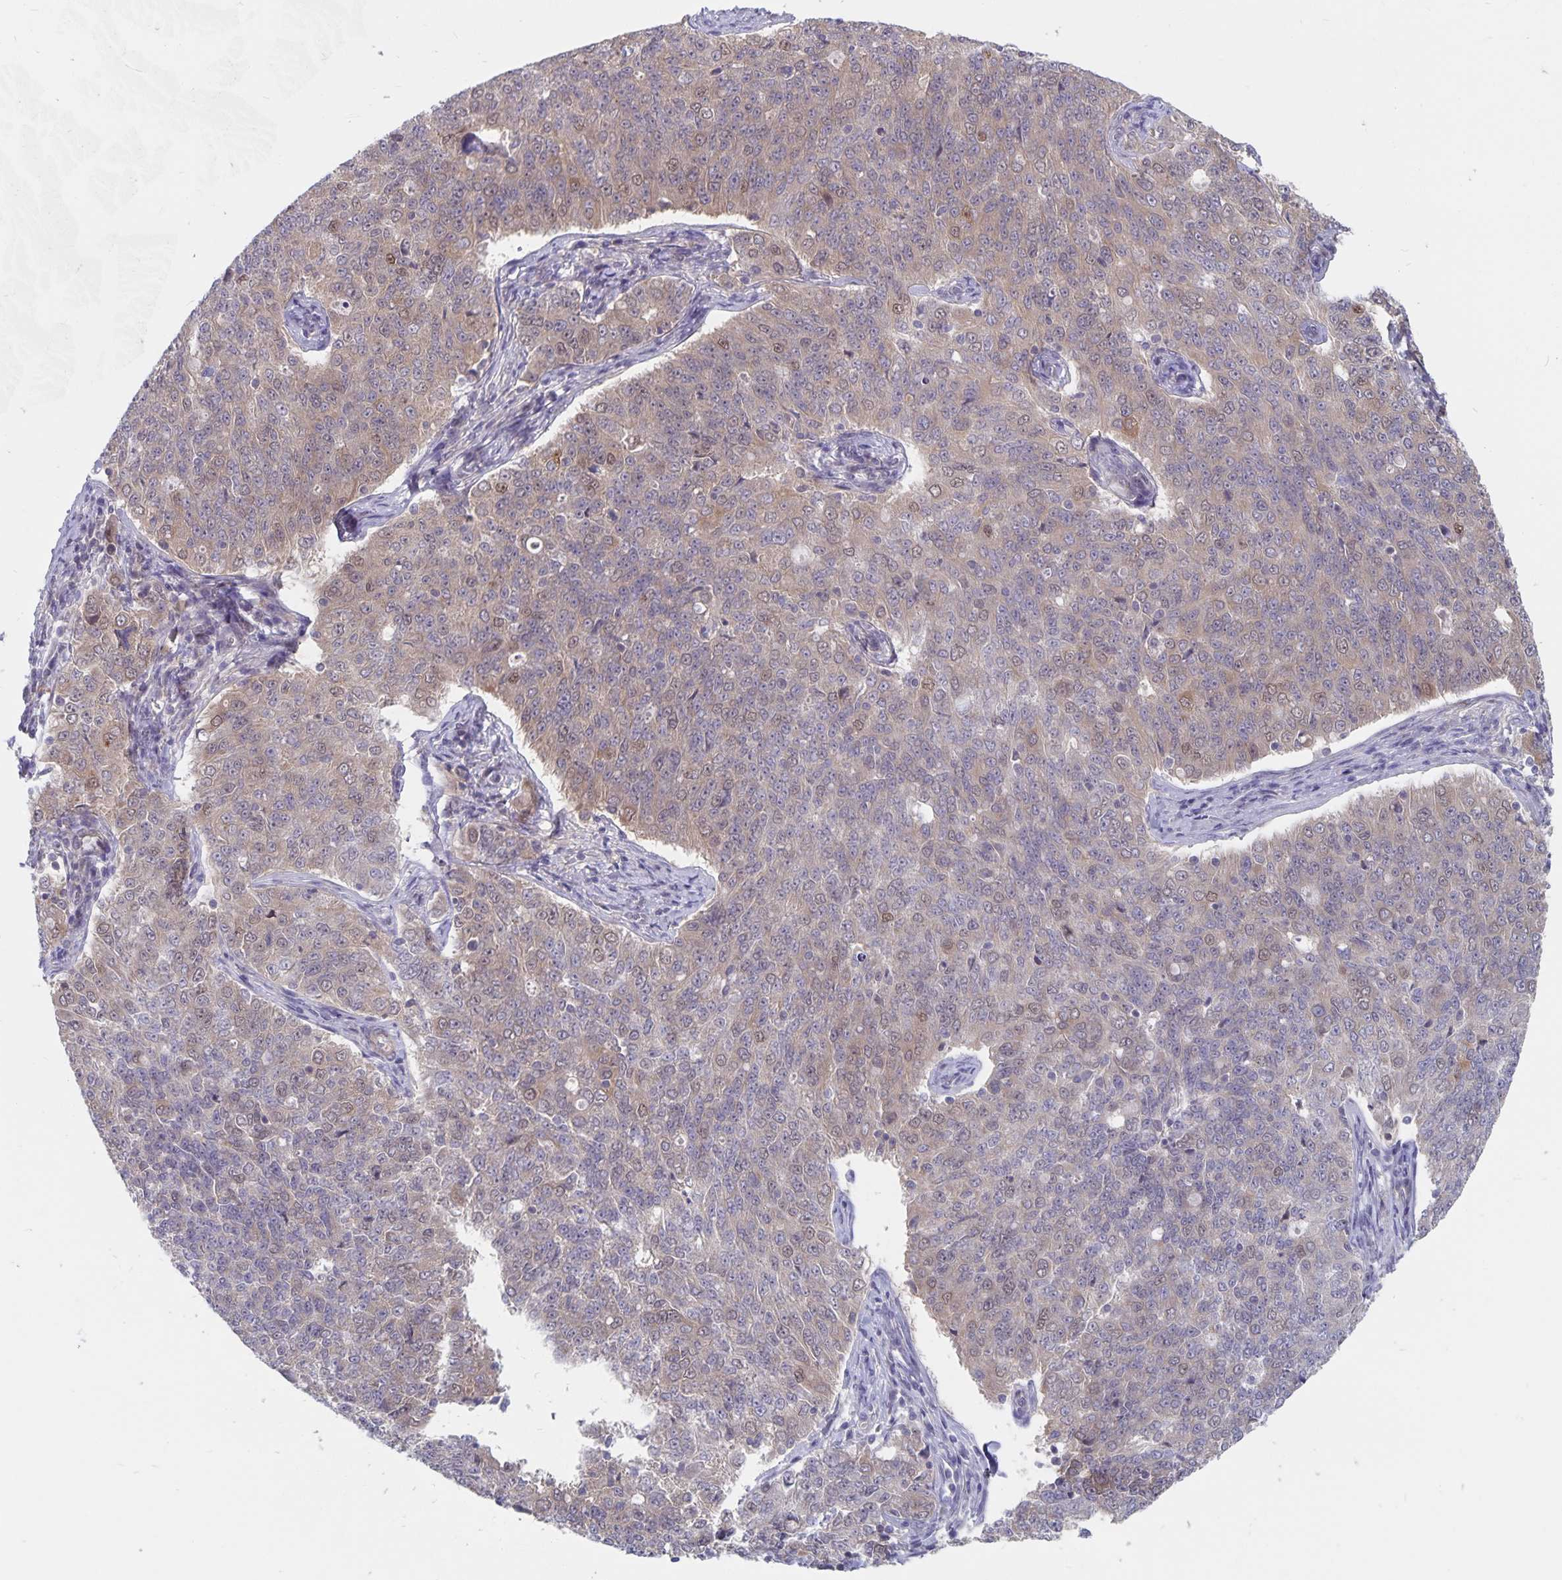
{"staining": {"intensity": "weak", "quantity": "25%-75%", "location": "cytoplasmic/membranous,nuclear"}, "tissue": "endometrial cancer", "cell_type": "Tumor cells", "image_type": "cancer", "snomed": [{"axis": "morphology", "description": "Adenocarcinoma, NOS"}, {"axis": "topography", "description": "Endometrium"}], "caption": "IHC (DAB (3,3'-diaminobenzidine)) staining of endometrial adenocarcinoma demonstrates weak cytoplasmic/membranous and nuclear protein staining in approximately 25%-75% of tumor cells. (brown staining indicates protein expression, while blue staining denotes nuclei).", "gene": "BAG6", "patient": {"sex": "female", "age": 43}}